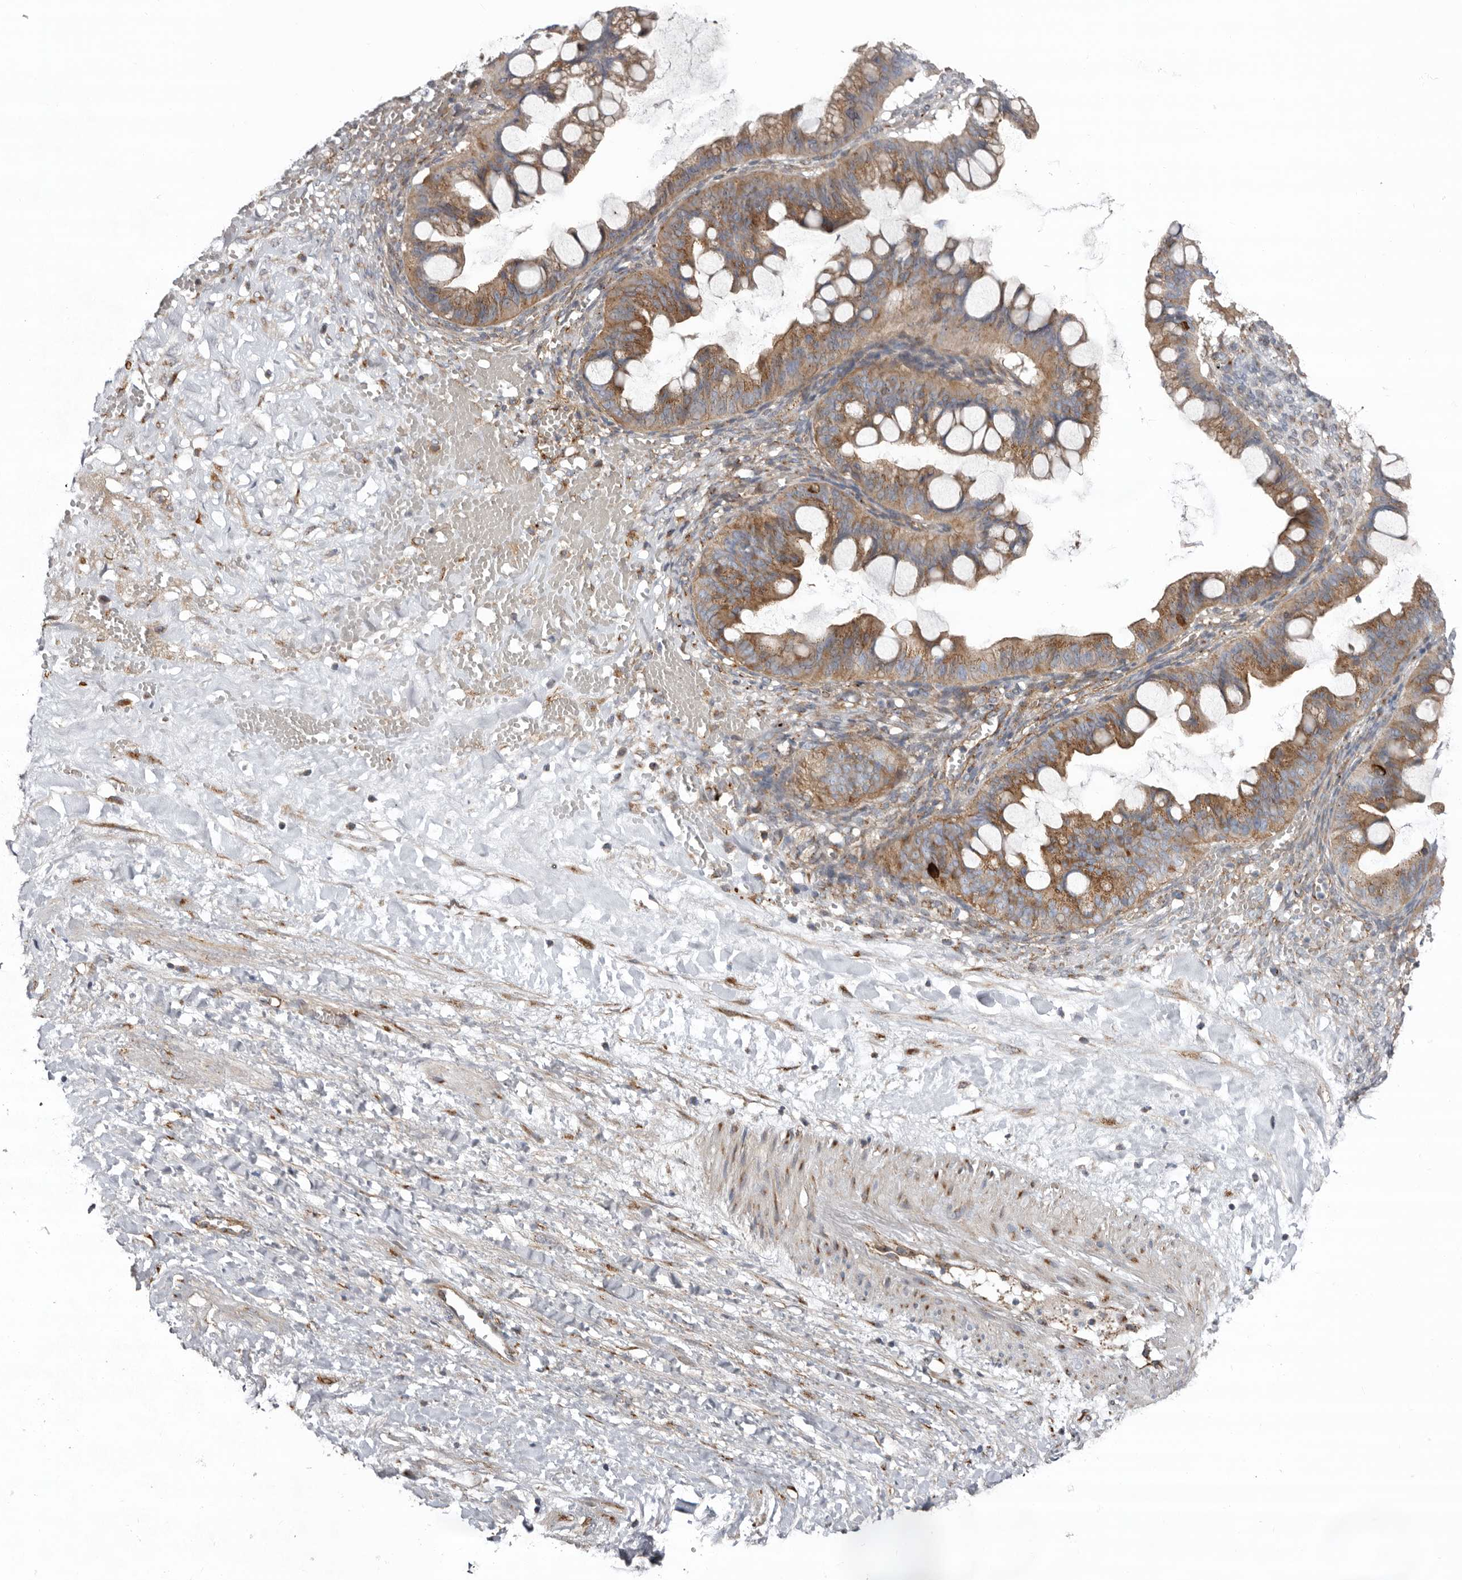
{"staining": {"intensity": "moderate", "quantity": ">75%", "location": "cytoplasmic/membranous"}, "tissue": "ovarian cancer", "cell_type": "Tumor cells", "image_type": "cancer", "snomed": [{"axis": "morphology", "description": "Cystadenocarcinoma, mucinous, NOS"}, {"axis": "topography", "description": "Ovary"}], "caption": "Protein expression analysis of human ovarian cancer (mucinous cystadenocarcinoma) reveals moderate cytoplasmic/membranous positivity in about >75% of tumor cells.", "gene": "LUZP1", "patient": {"sex": "female", "age": 73}}